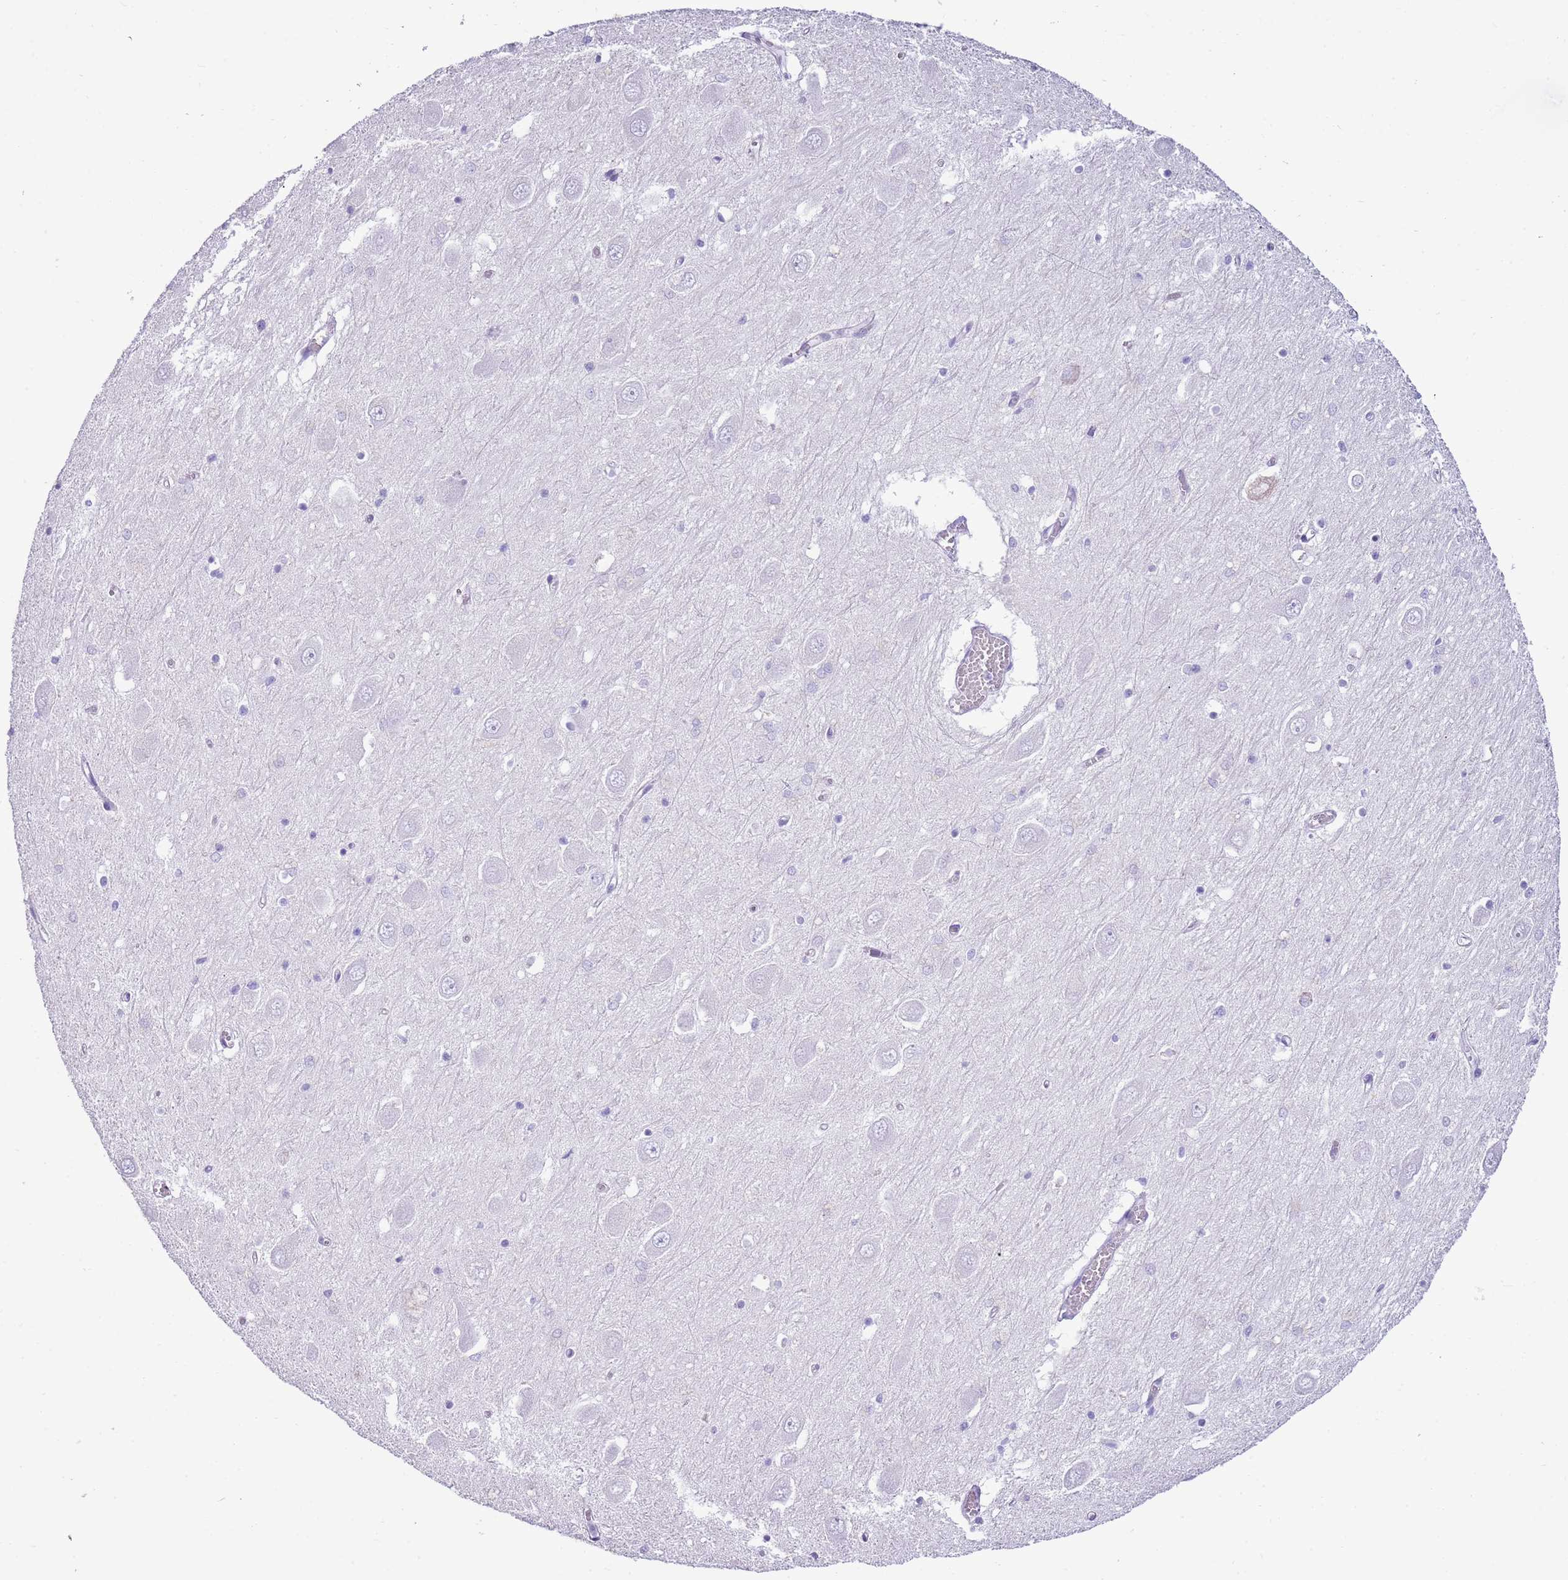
{"staining": {"intensity": "negative", "quantity": "none", "location": "none"}, "tissue": "hippocampus", "cell_type": "Glial cells", "image_type": "normal", "snomed": [{"axis": "morphology", "description": "Normal tissue, NOS"}, {"axis": "topography", "description": "Hippocampus"}], "caption": "Photomicrograph shows no significant protein positivity in glial cells of unremarkable hippocampus. (DAB (3,3'-diaminobenzidine) immunohistochemistry (IHC) with hematoxylin counter stain).", "gene": "IGKV3", "patient": {"sex": "male", "age": 70}}